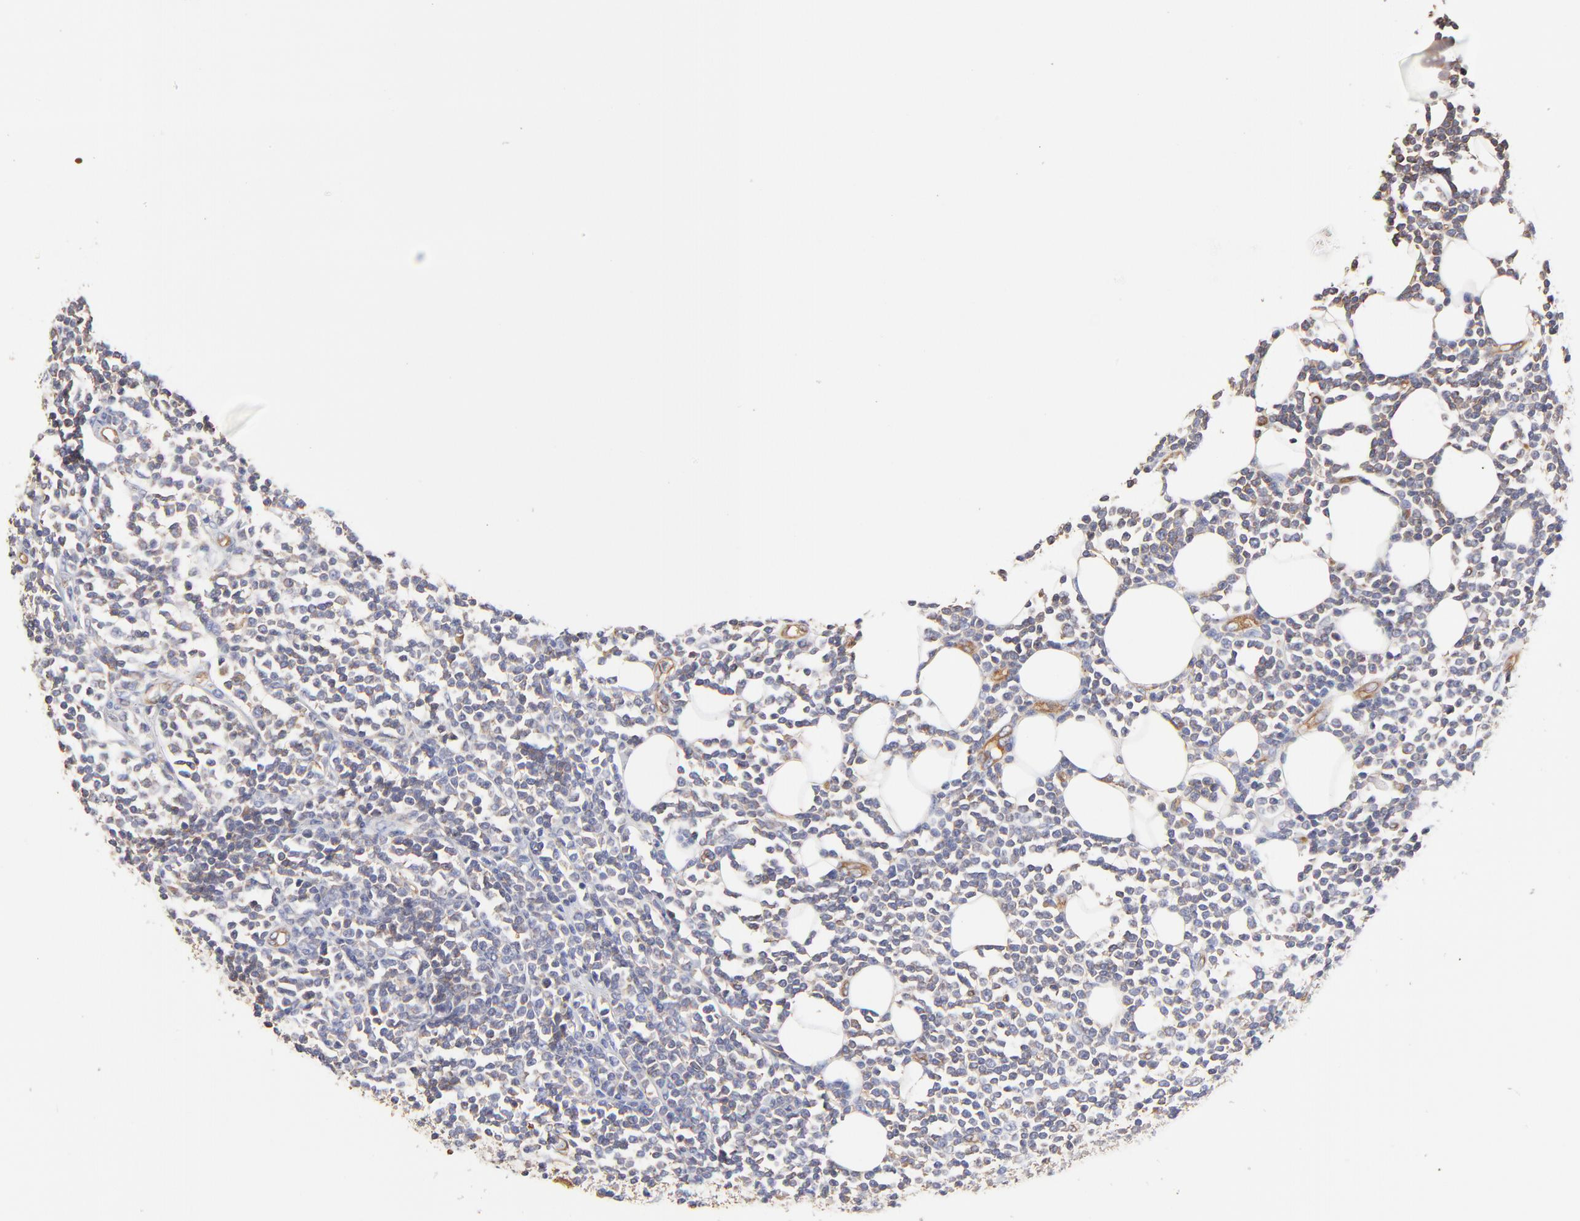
{"staining": {"intensity": "weak", "quantity": "25%-75%", "location": "cytoplasmic/membranous"}, "tissue": "lymphoma", "cell_type": "Tumor cells", "image_type": "cancer", "snomed": [{"axis": "morphology", "description": "Malignant lymphoma, non-Hodgkin's type, Low grade"}, {"axis": "topography", "description": "Soft tissue"}], "caption": "Malignant lymphoma, non-Hodgkin's type (low-grade) stained with DAB immunohistochemistry demonstrates low levels of weak cytoplasmic/membranous expression in about 25%-75% of tumor cells.", "gene": "CD2AP", "patient": {"sex": "male", "age": 92}}